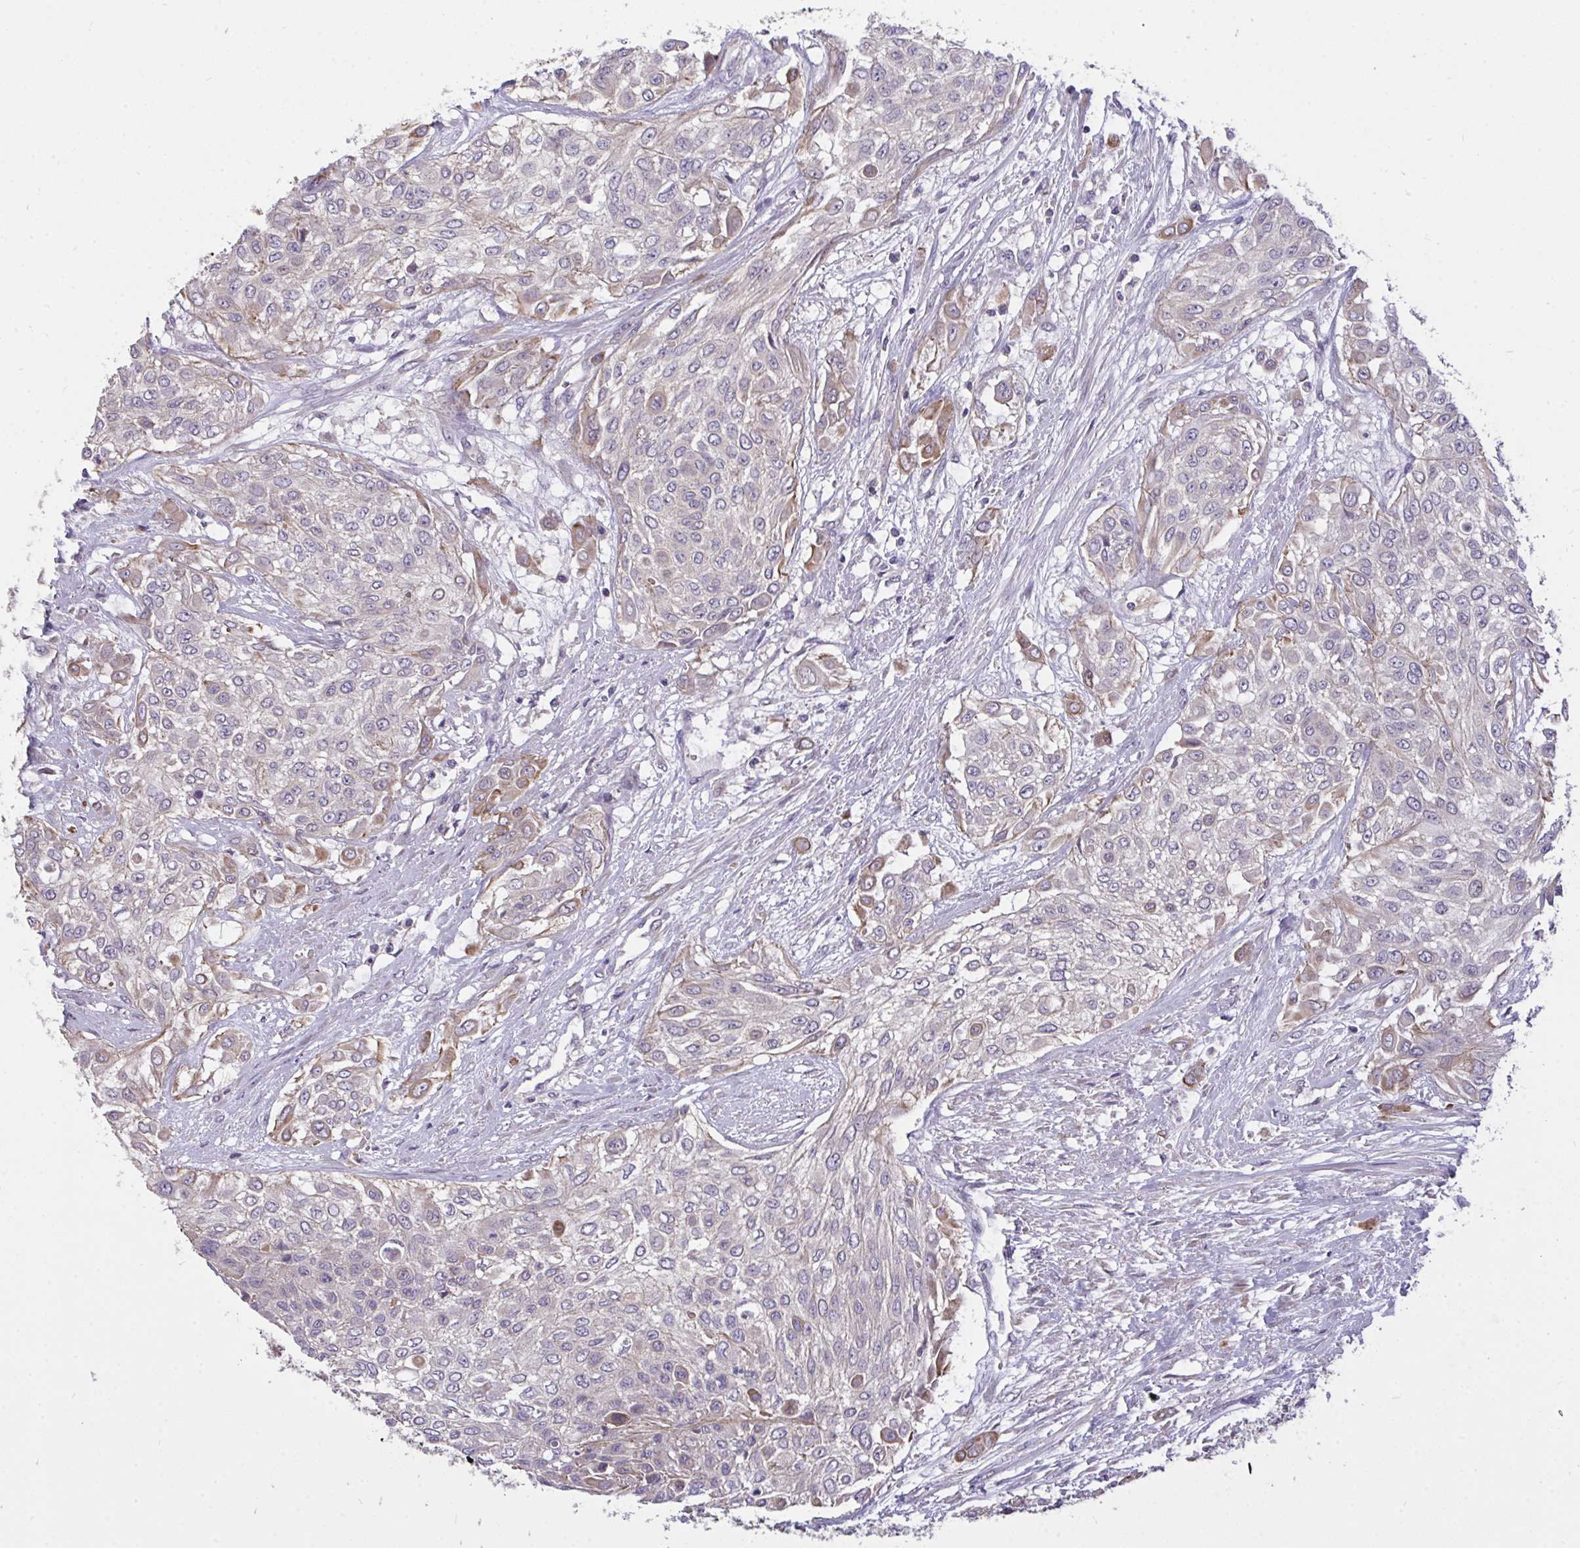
{"staining": {"intensity": "moderate", "quantity": "<25%", "location": "cytoplasmic/membranous"}, "tissue": "urothelial cancer", "cell_type": "Tumor cells", "image_type": "cancer", "snomed": [{"axis": "morphology", "description": "Urothelial carcinoma, High grade"}, {"axis": "topography", "description": "Urinary bladder"}], "caption": "Human urothelial cancer stained with a protein marker demonstrates moderate staining in tumor cells.", "gene": "C19orf54", "patient": {"sex": "male", "age": 57}}